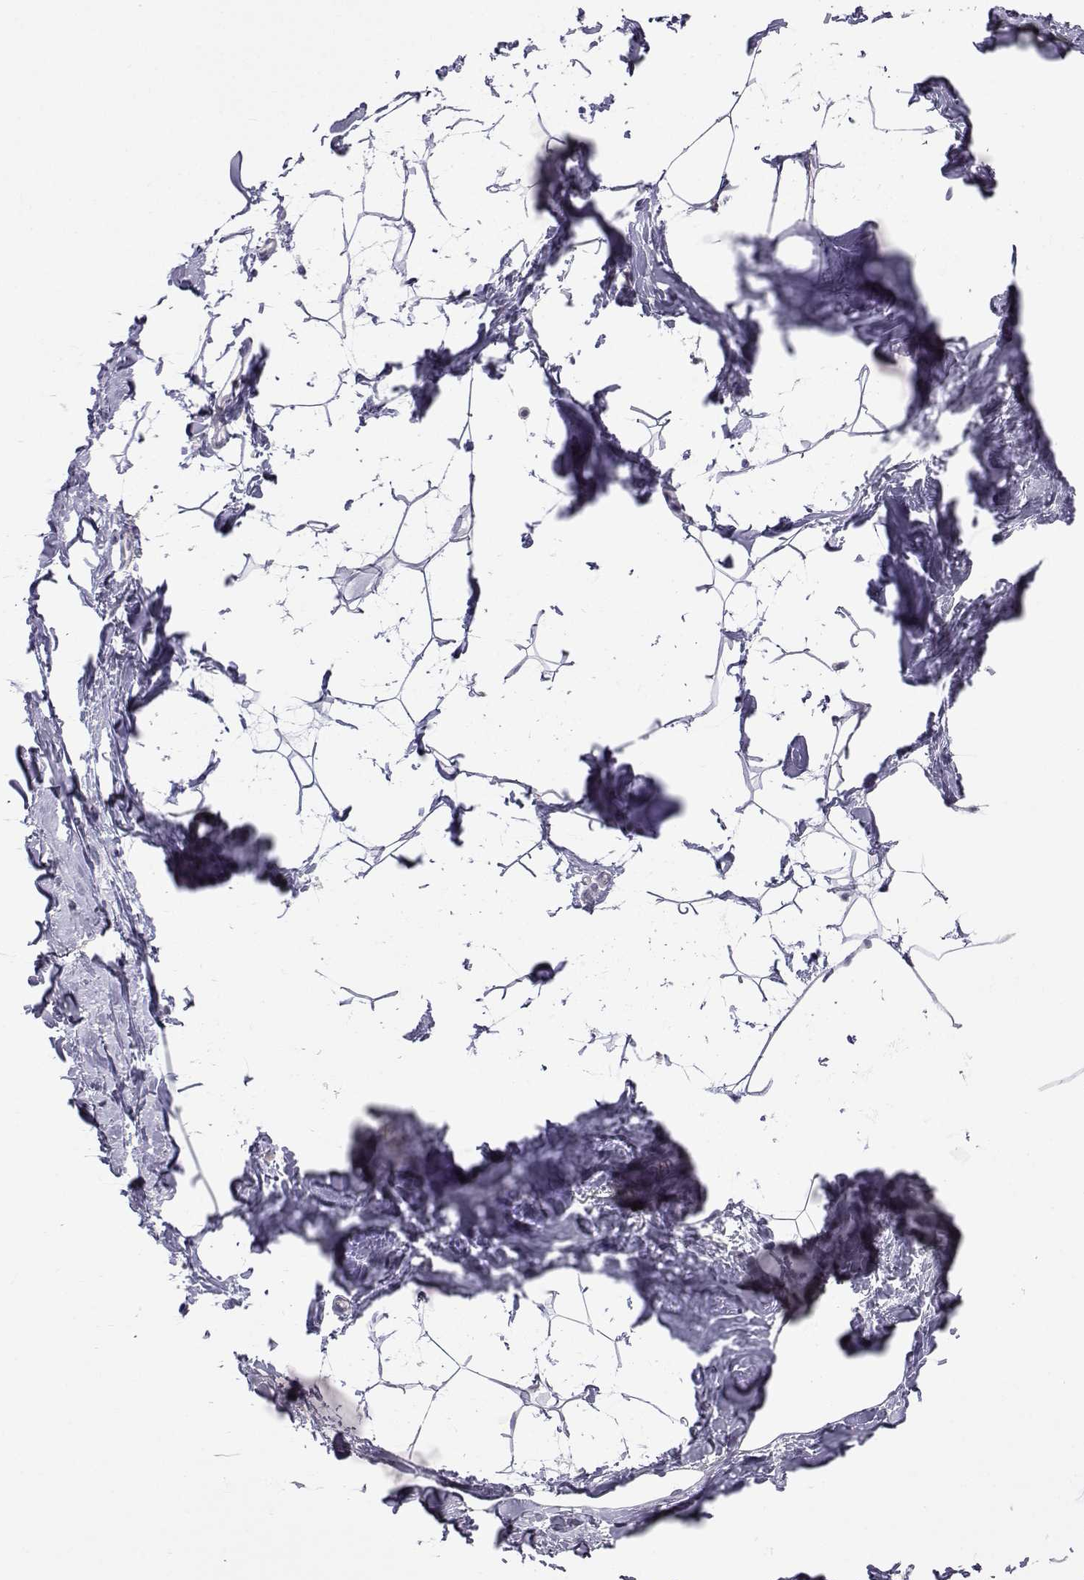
{"staining": {"intensity": "negative", "quantity": "none", "location": "none"}, "tissue": "breast", "cell_type": "Adipocytes", "image_type": "normal", "snomed": [{"axis": "morphology", "description": "Normal tissue, NOS"}, {"axis": "topography", "description": "Breast"}], "caption": "Immunohistochemistry (IHC) photomicrograph of benign breast: human breast stained with DAB (3,3'-diaminobenzidine) displays no significant protein expression in adipocytes.", "gene": "SLC6A3", "patient": {"sex": "female", "age": 32}}